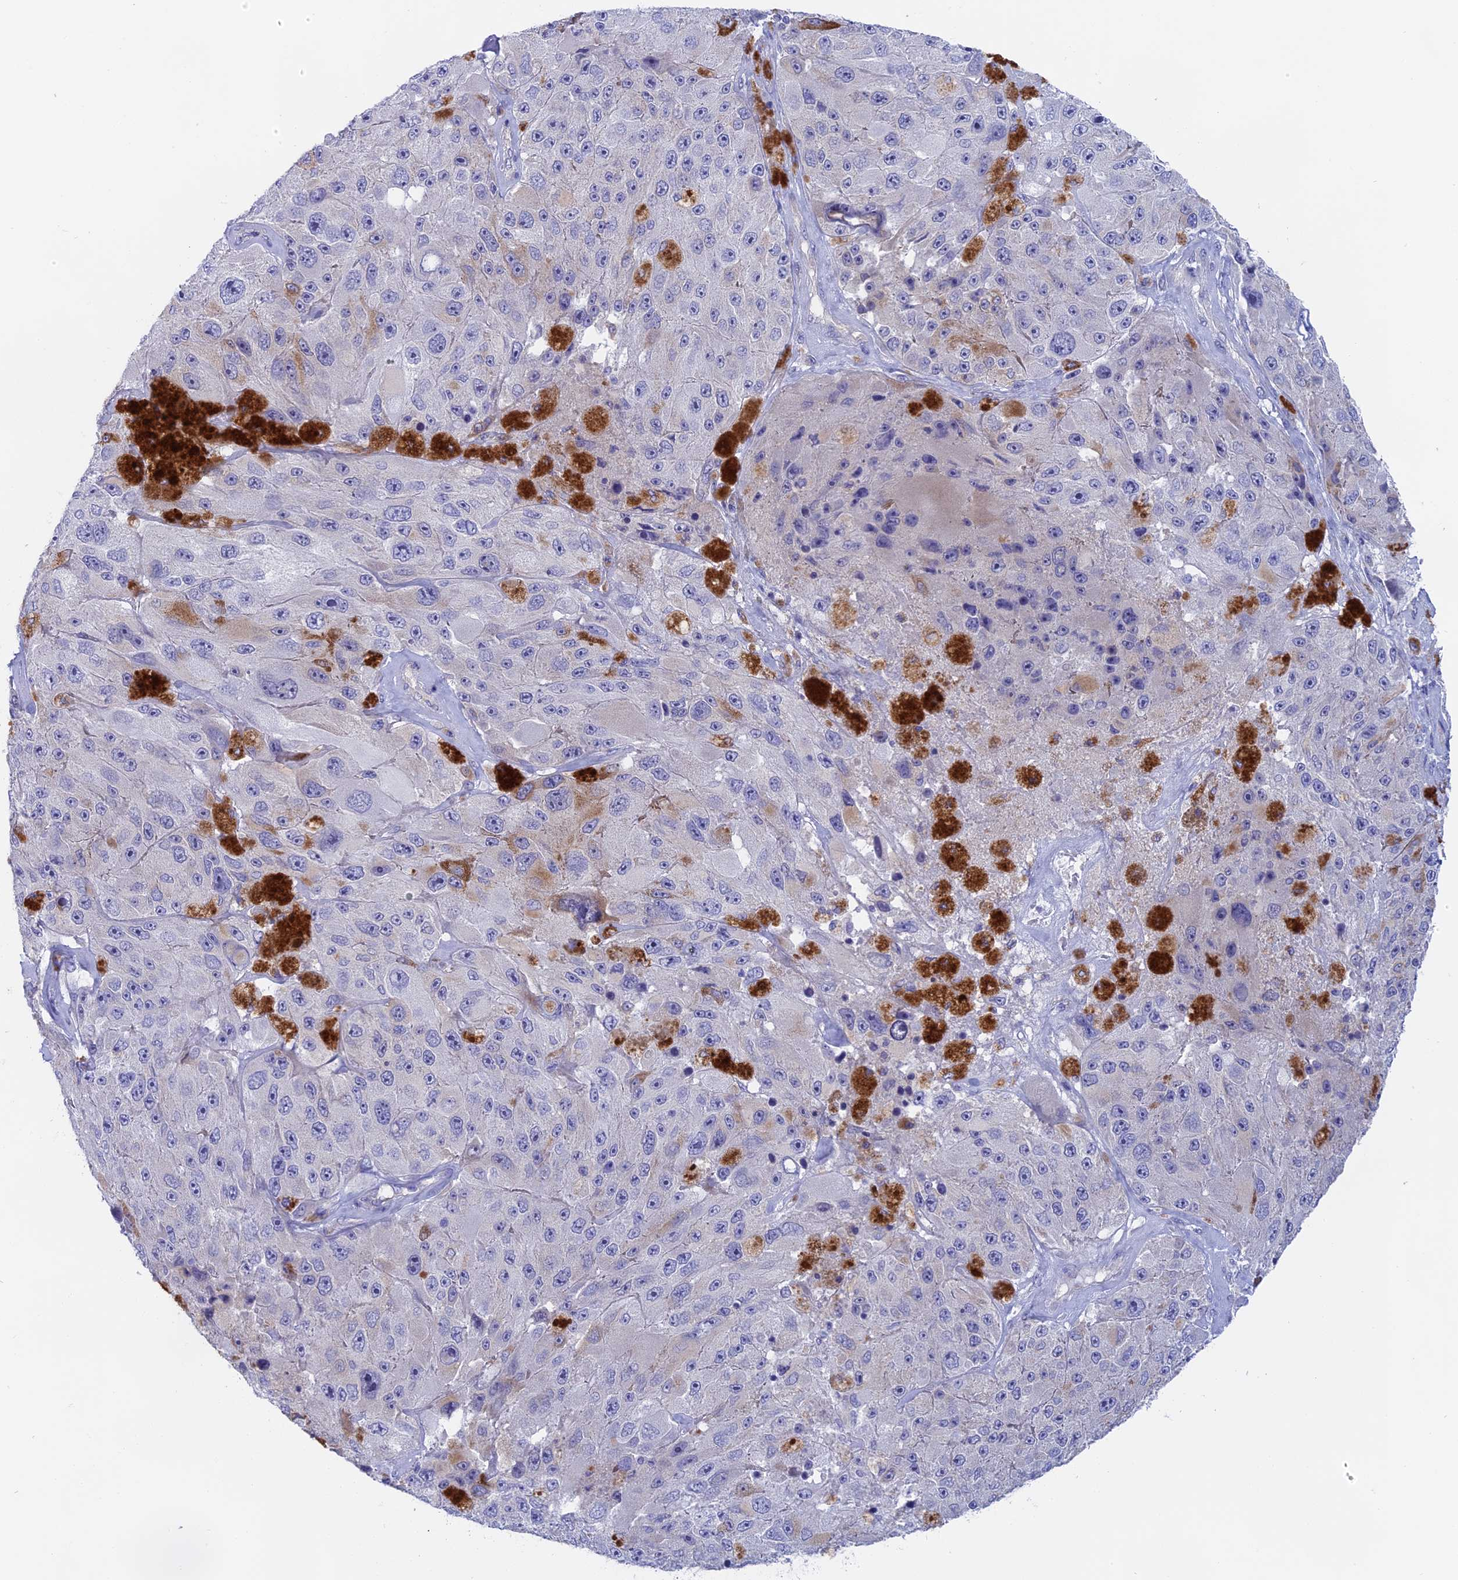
{"staining": {"intensity": "negative", "quantity": "none", "location": "none"}, "tissue": "melanoma", "cell_type": "Tumor cells", "image_type": "cancer", "snomed": [{"axis": "morphology", "description": "Malignant melanoma, Metastatic site"}, {"axis": "topography", "description": "Lymph node"}], "caption": "Tumor cells show no significant protein expression in malignant melanoma (metastatic site).", "gene": "GLB1L", "patient": {"sex": "male", "age": 62}}